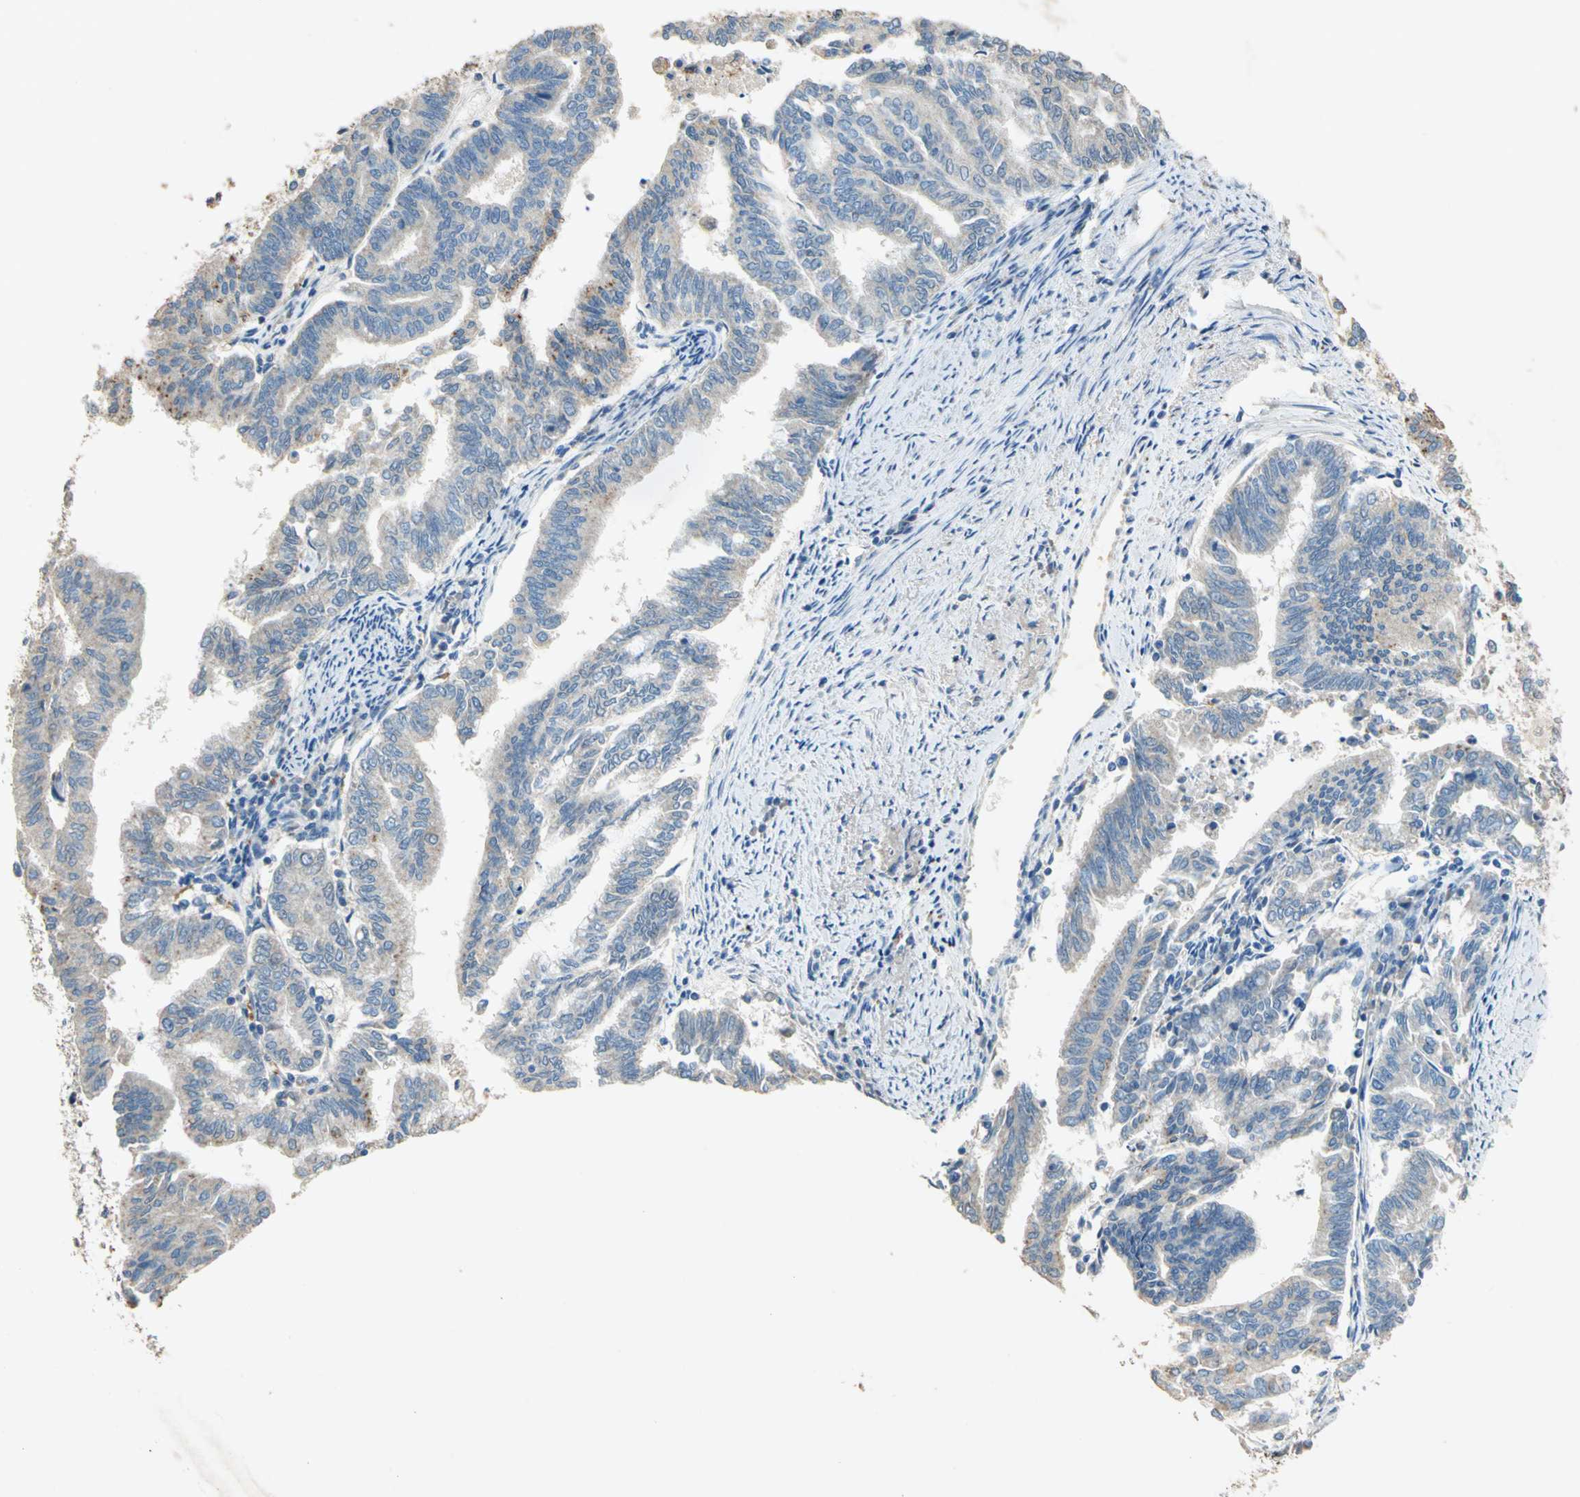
{"staining": {"intensity": "moderate", "quantity": ">75%", "location": "cytoplasmic/membranous"}, "tissue": "endometrial cancer", "cell_type": "Tumor cells", "image_type": "cancer", "snomed": [{"axis": "morphology", "description": "Adenocarcinoma, NOS"}, {"axis": "topography", "description": "Endometrium"}], "caption": "There is medium levels of moderate cytoplasmic/membranous expression in tumor cells of endometrial cancer (adenocarcinoma), as demonstrated by immunohistochemical staining (brown color).", "gene": "ADAMTS5", "patient": {"sex": "female", "age": 79}}